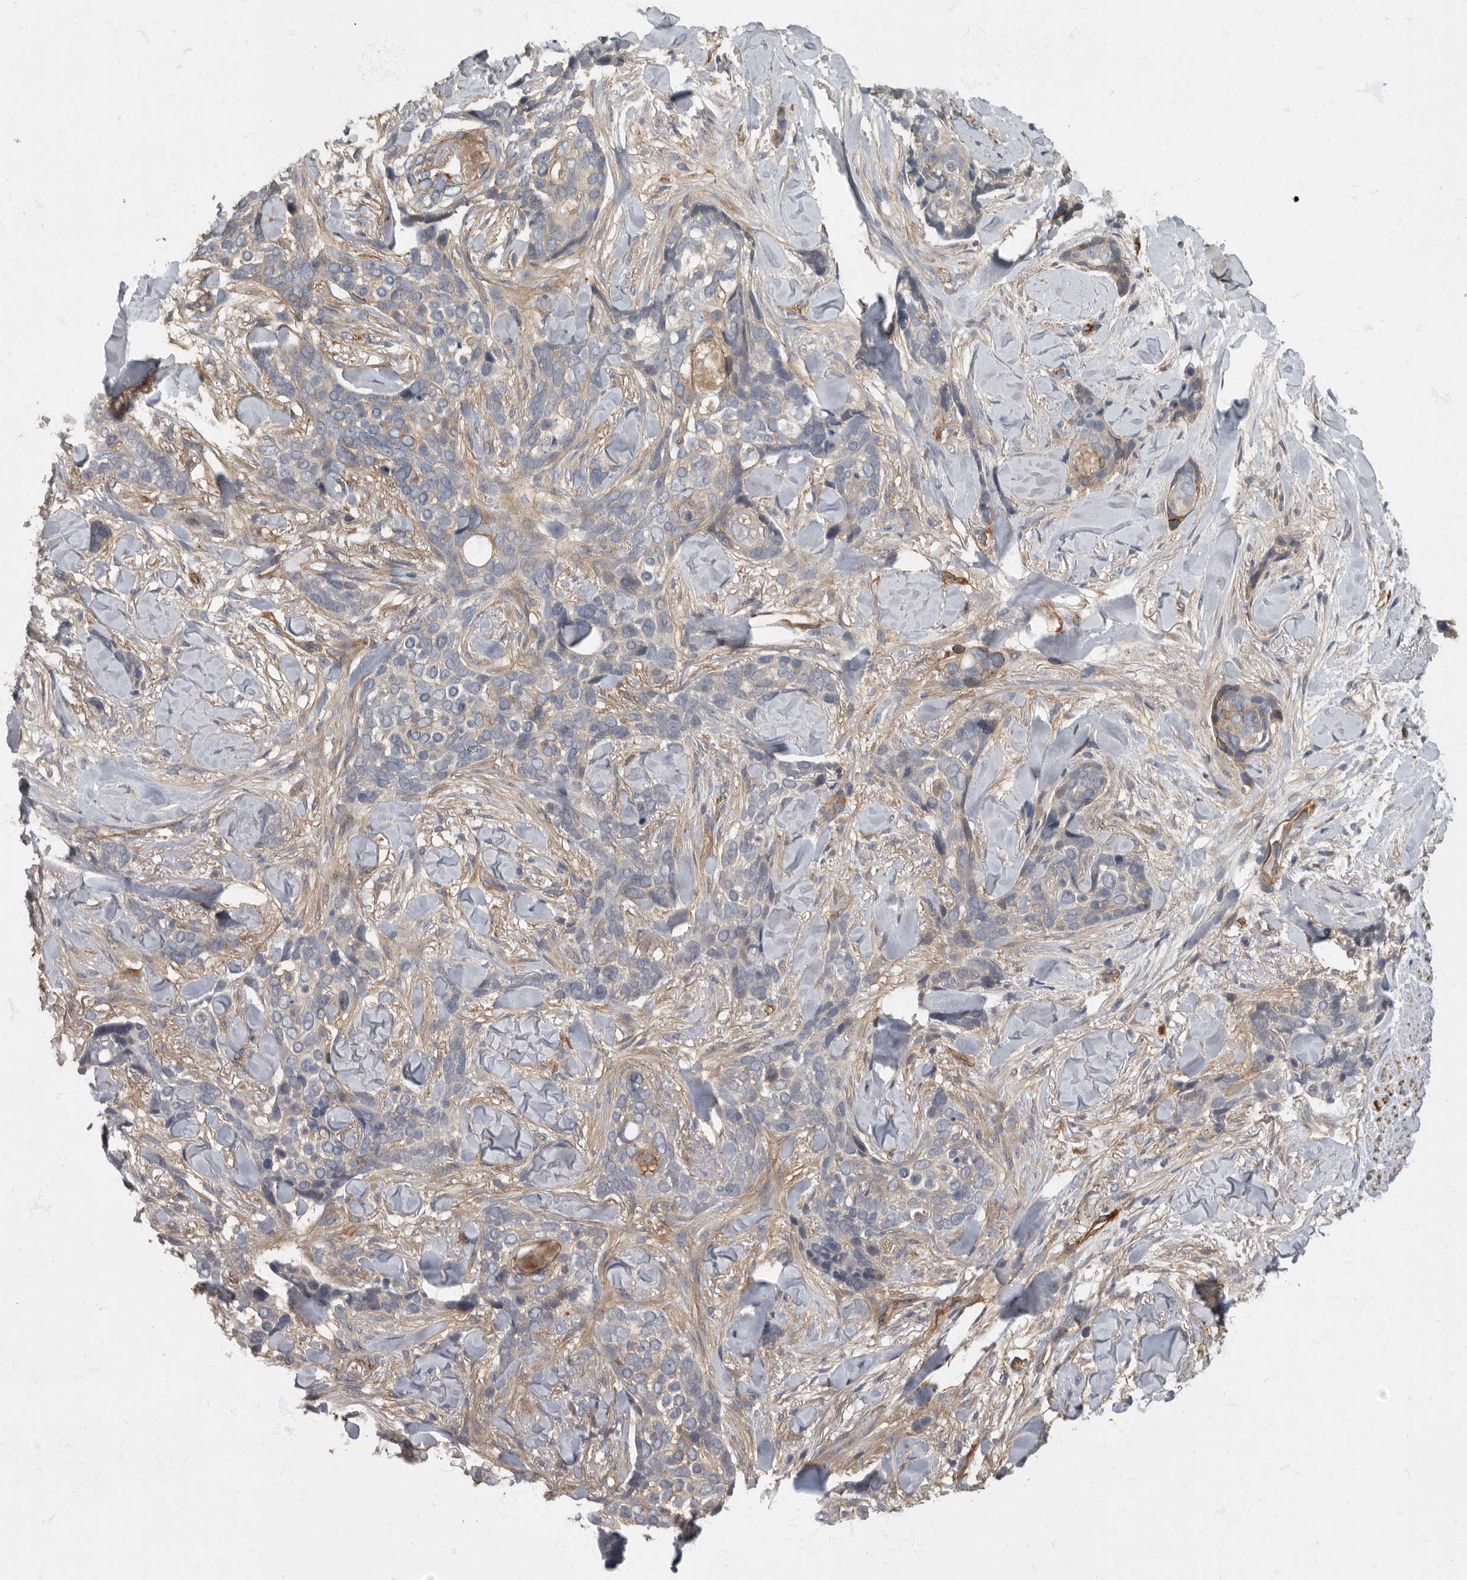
{"staining": {"intensity": "negative", "quantity": "none", "location": "none"}, "tissue": "skin cancer", "cell_type": "Tumor cells", "image_type": "cancer", "snomed": [{"axis": "morphology", "description": "Basal cell carcinoma"}, {"axis": "topography", "description": "Skin"}], "caption": "This is an immunohistochemistry (IHC) histopathology image of human skin basal cell carcinoma. There is no expression in tumor cells.", "gene": "PDK1", "patient": {"sex": "female", "age": 82}}